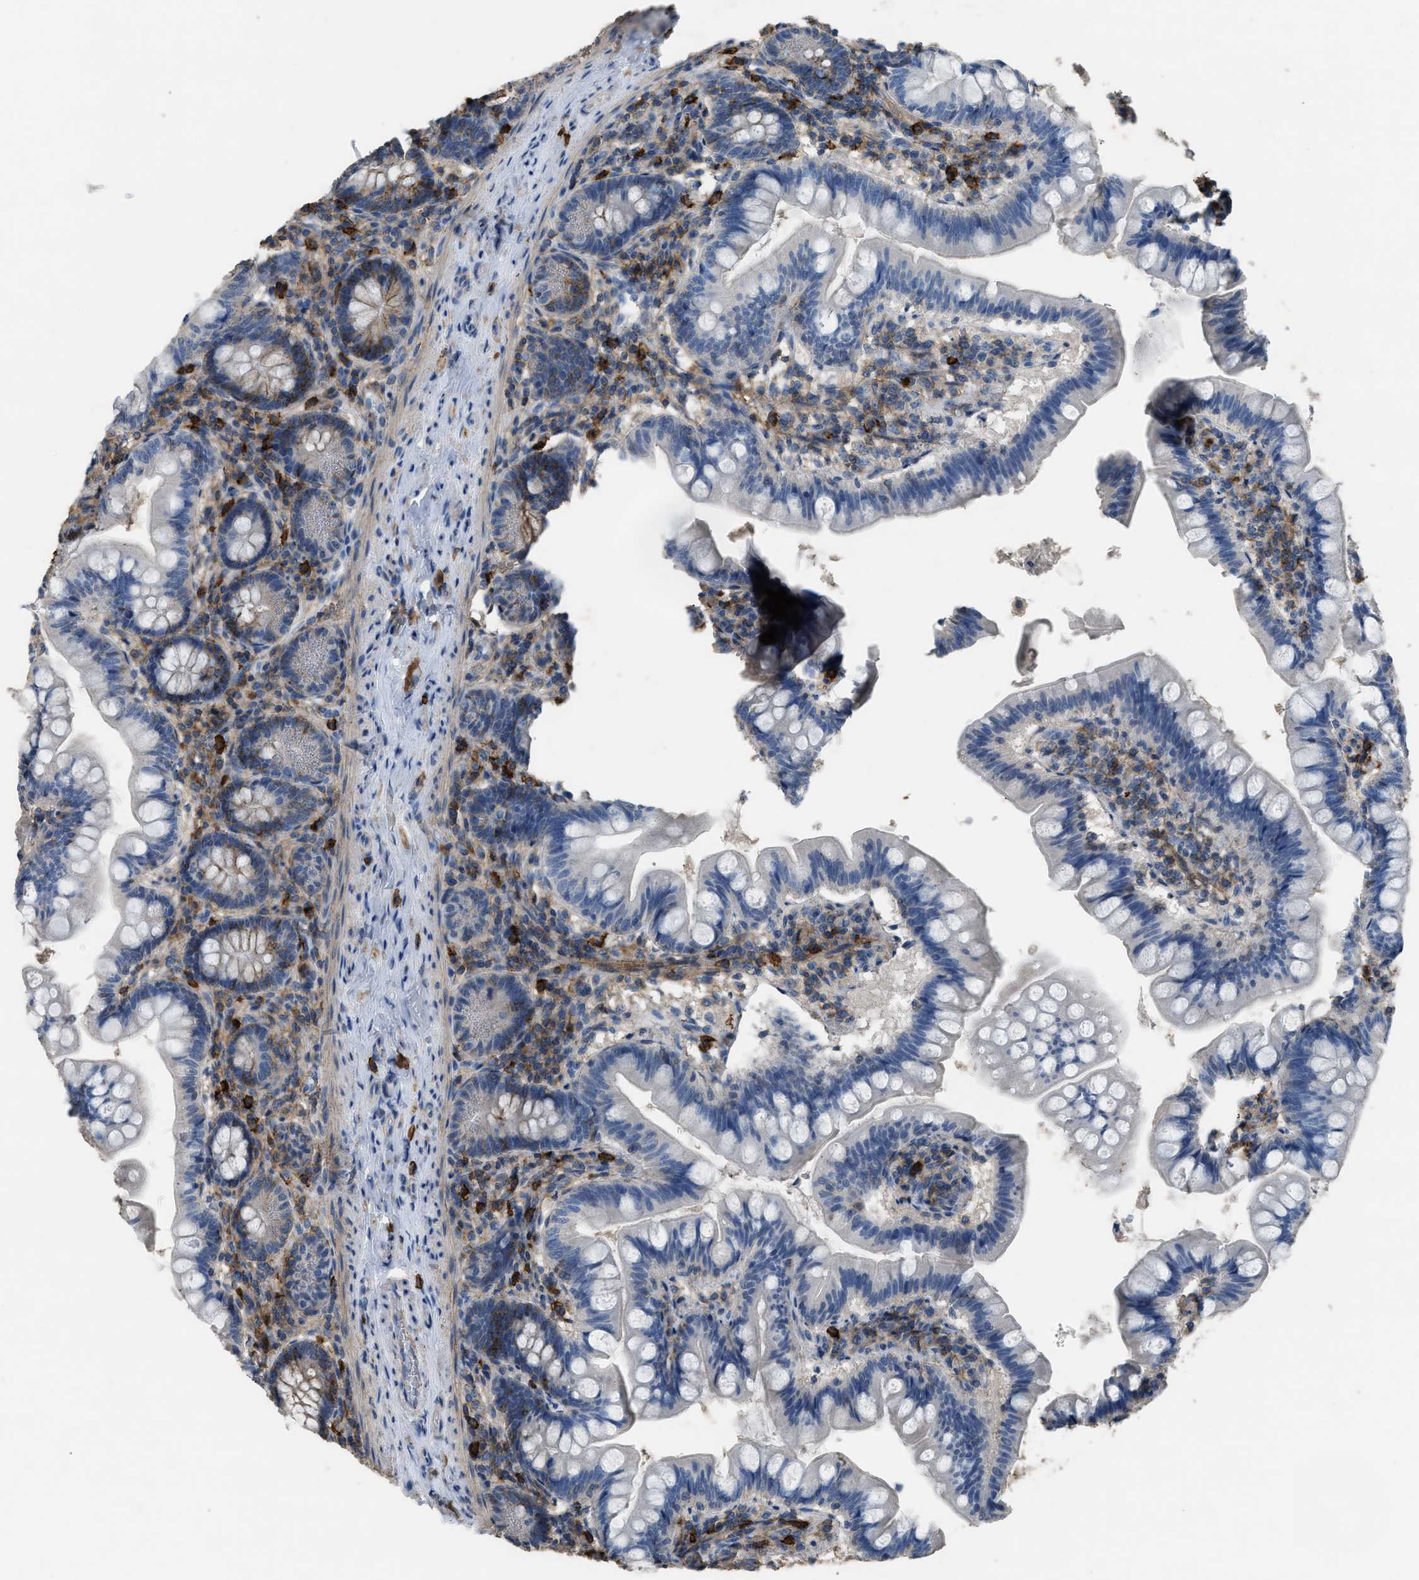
{"staining": {"intensity": "moderate", "quantity": "<25%", "location": "cytoplasmic/membranous"}, "tissue": "small intestine", "cell_type": "Glandular cells", "image_type": "normal", "snomed": [{"axis": "morphology", "description": "Normal tissue, NOS"}, {"axis": "topography", "description": "Small intestine"}], "caption": "Protein expression analysis of unremarkable small intestine exhibits moderate cytoplasmic/membranous staining in approximately <25% of glandular cells. Using DAB (3,3'-diaminobenzidine) (brown) and hematoxylin (blue) stains, captured at high magnification using brightfield microscopy.", "gene": "OR51E1", "patient": {"sex": "male", "age": 7}}